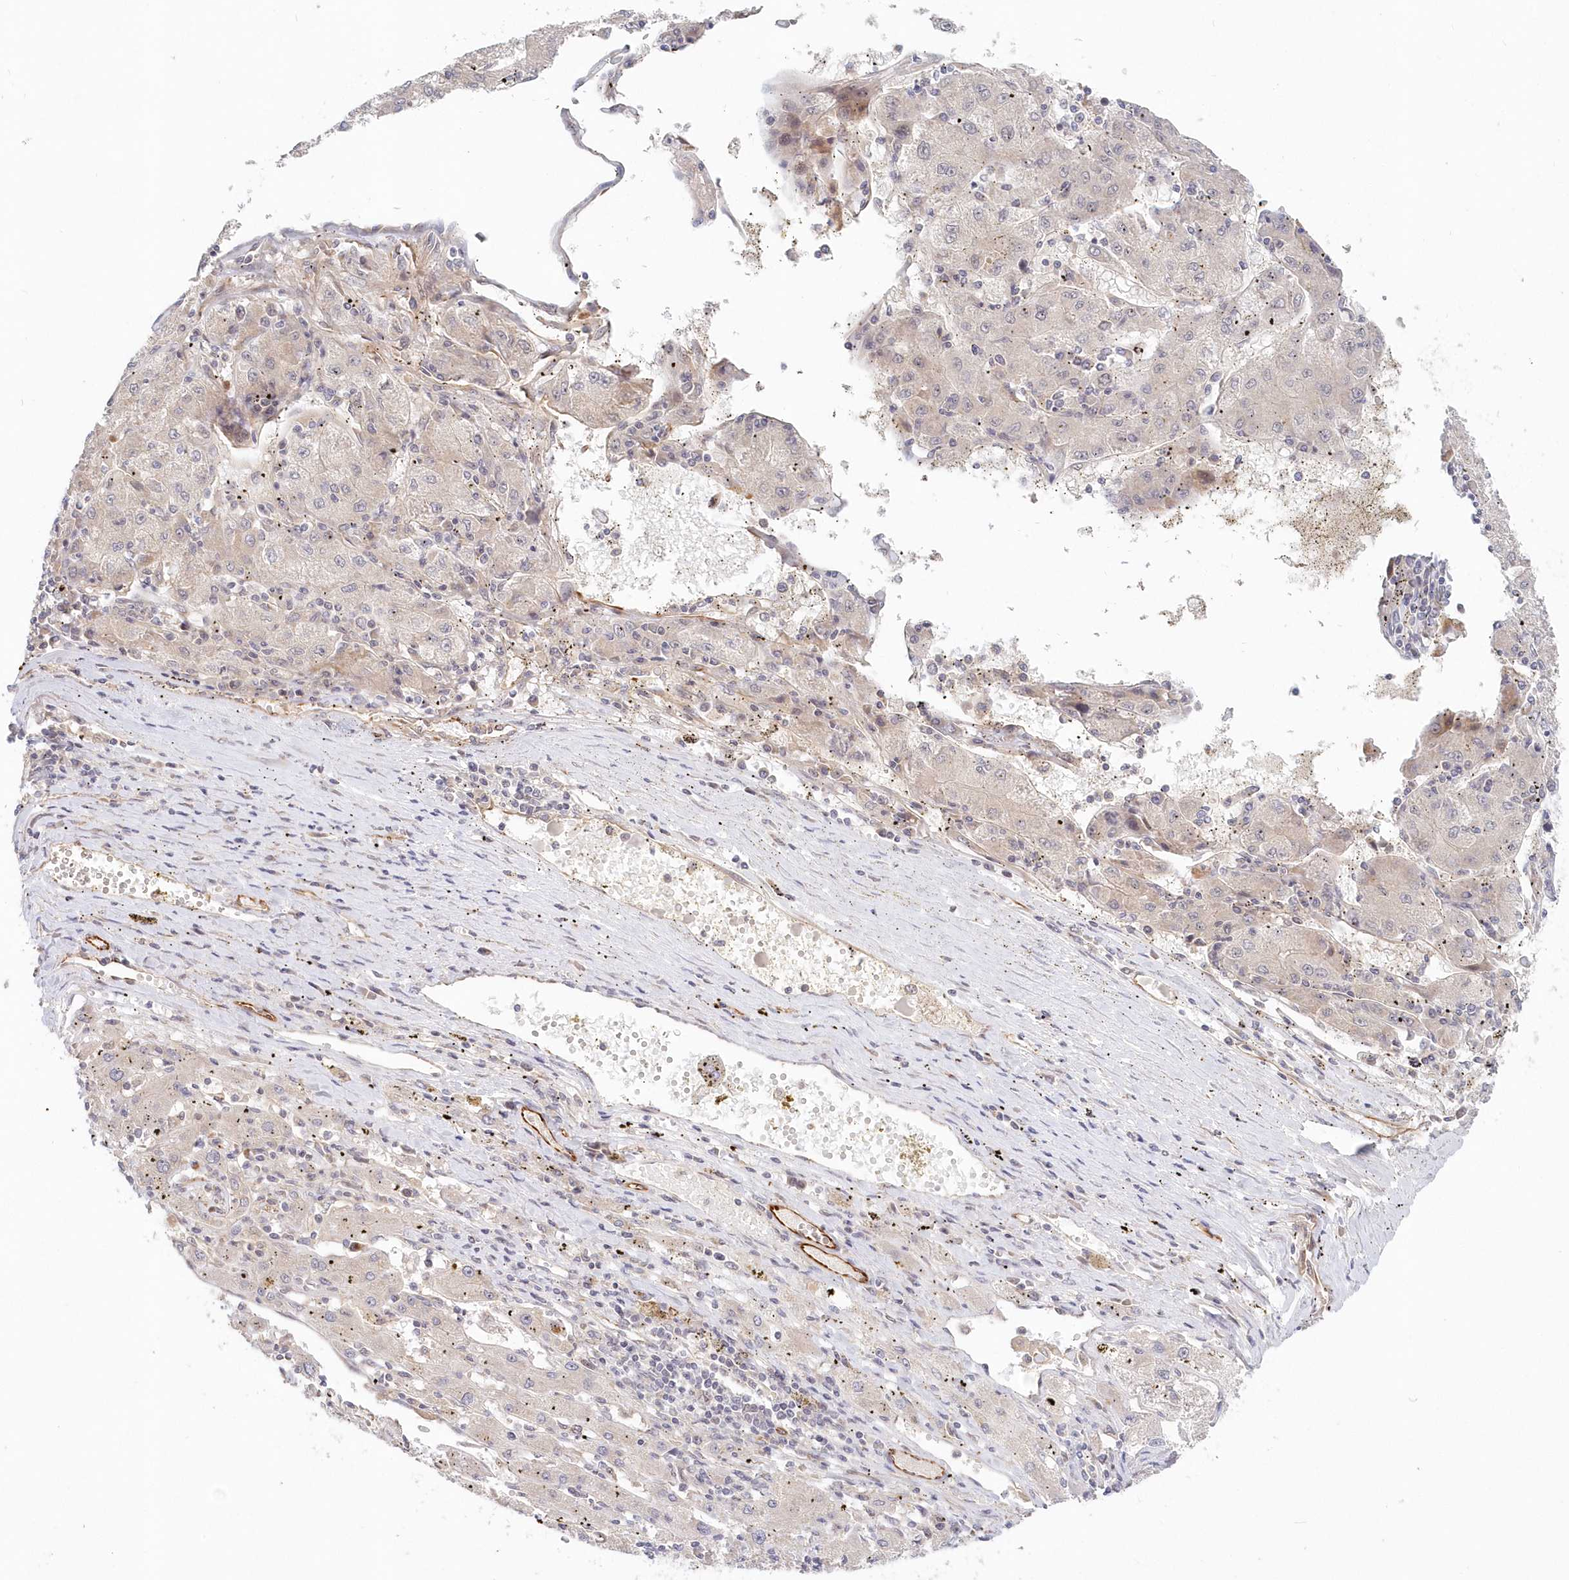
{"staining": {"intensity": "negative", "quantity": "none", "location": "none"}, "tissue": "liver cancer", "cell_type": "Tumor cells", "image_type": "cancer", "snomed": [{"axis": "morphology", "description": "Carcinoma, Hepatocellular, NOS"}, {"axis": "topography", "description": "Liver"}], "caption": "Image shows no protein expression in tumor cells of liver hepatocellular carcinoma tissue.", "gene": "KATNA1", "patient": {"sex": "male", "age": 72}}